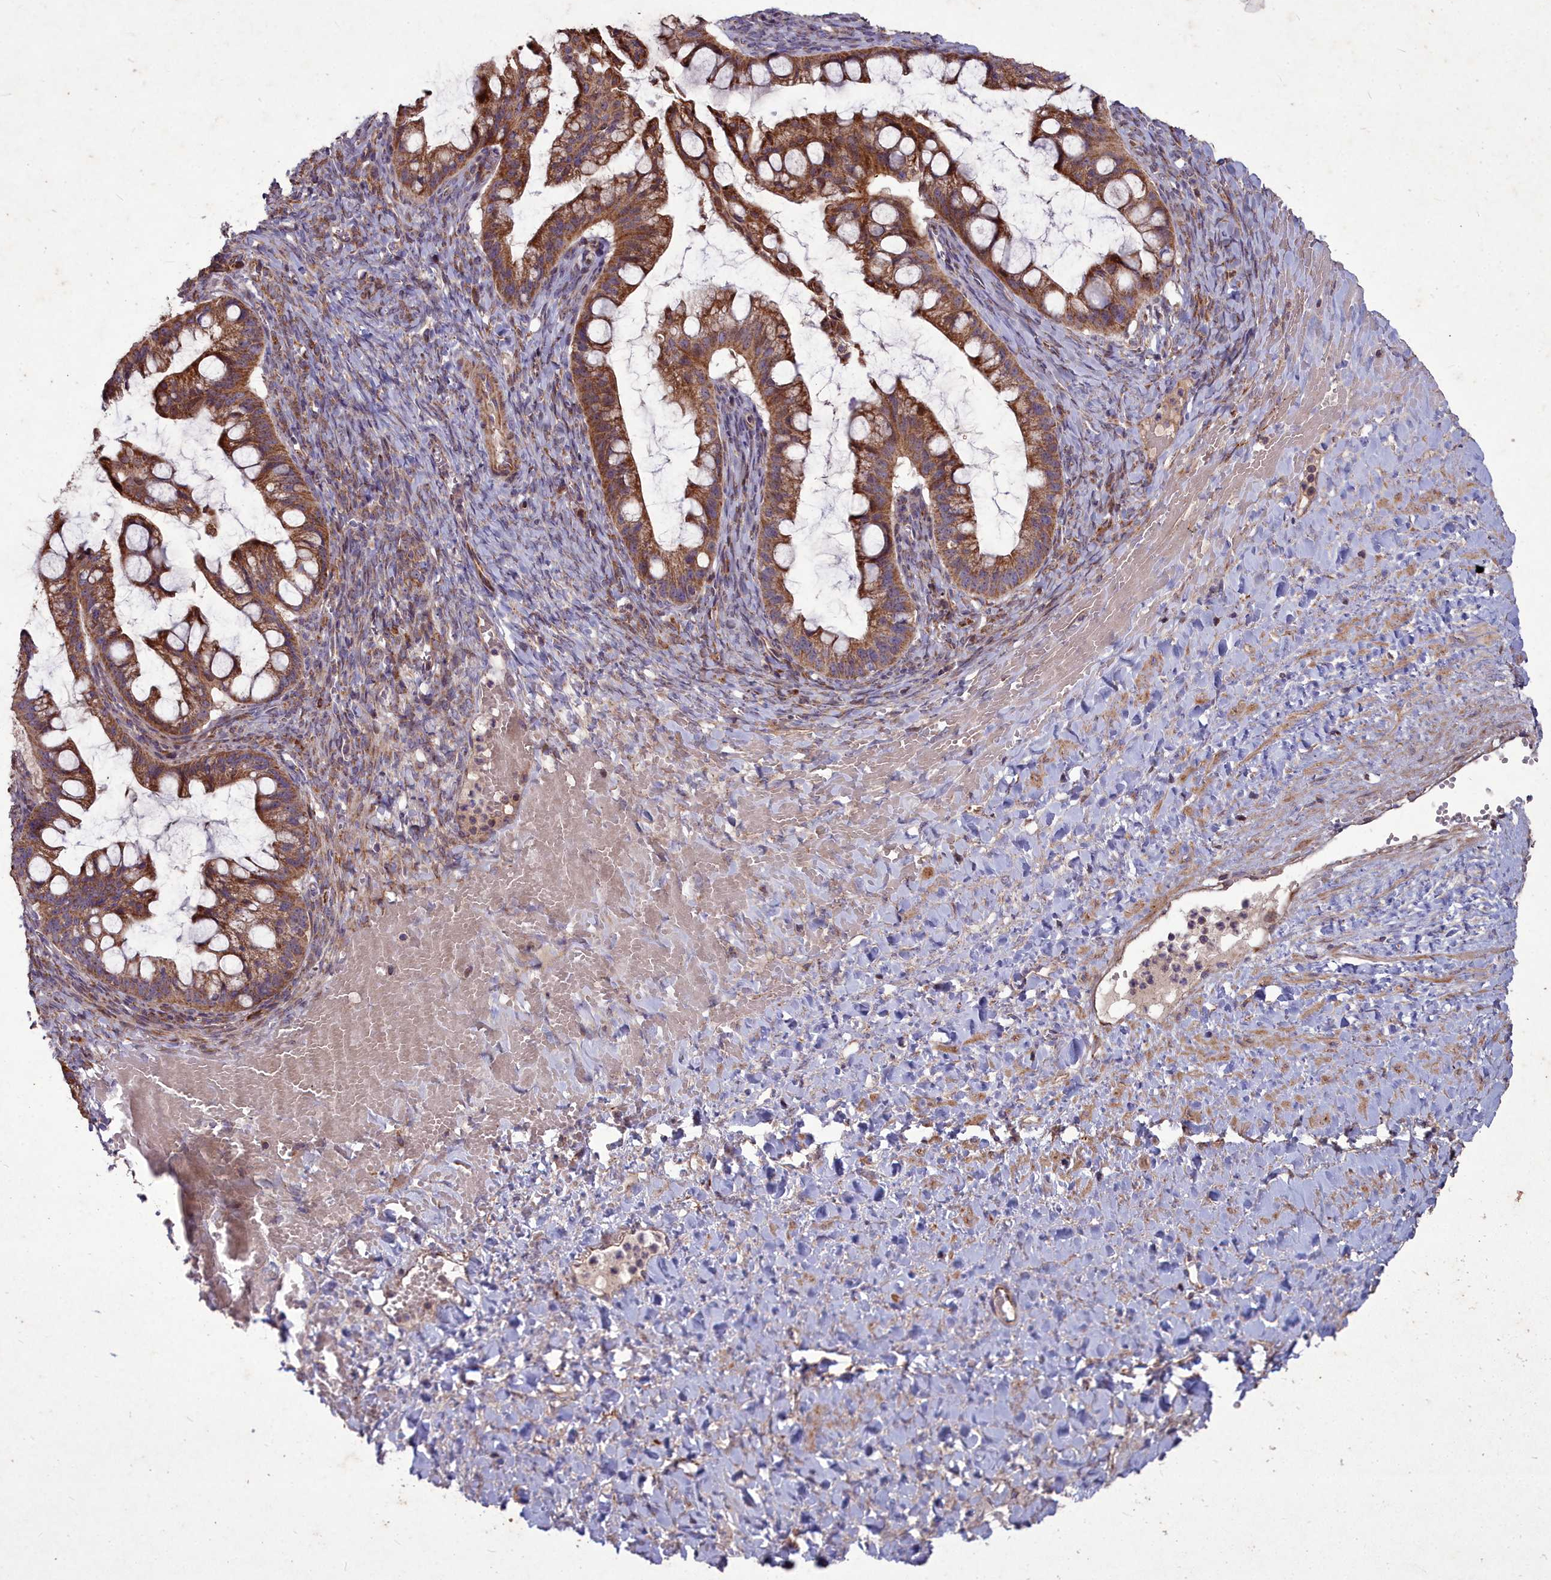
{"staining": {"intensity": "moderate", "quantity": ">75%", "location": "cytoplasmic/membranous"}, "tissue": "ovarian cancer", "cell_type": "Tumor cells", "image_type": "cancer", "snomed": [{"axis": "morphology", "description": "Cystadenocarcinoma, mucinous, NOS"}, {"axis": "topography", "description": "Ovary"}], "caption": "The photomicrograph exhibits staining of ovarian cancer, revealing moderate cytoplasmic/membranous protein staining (brown color) within tumor cells. The protein is stained brown, and the nuclei are stained in blue (DAB IHC with brightfield microscopy, high magnification).", "gene": "COX11", "patient": {"sex": "female", "age": 73}}